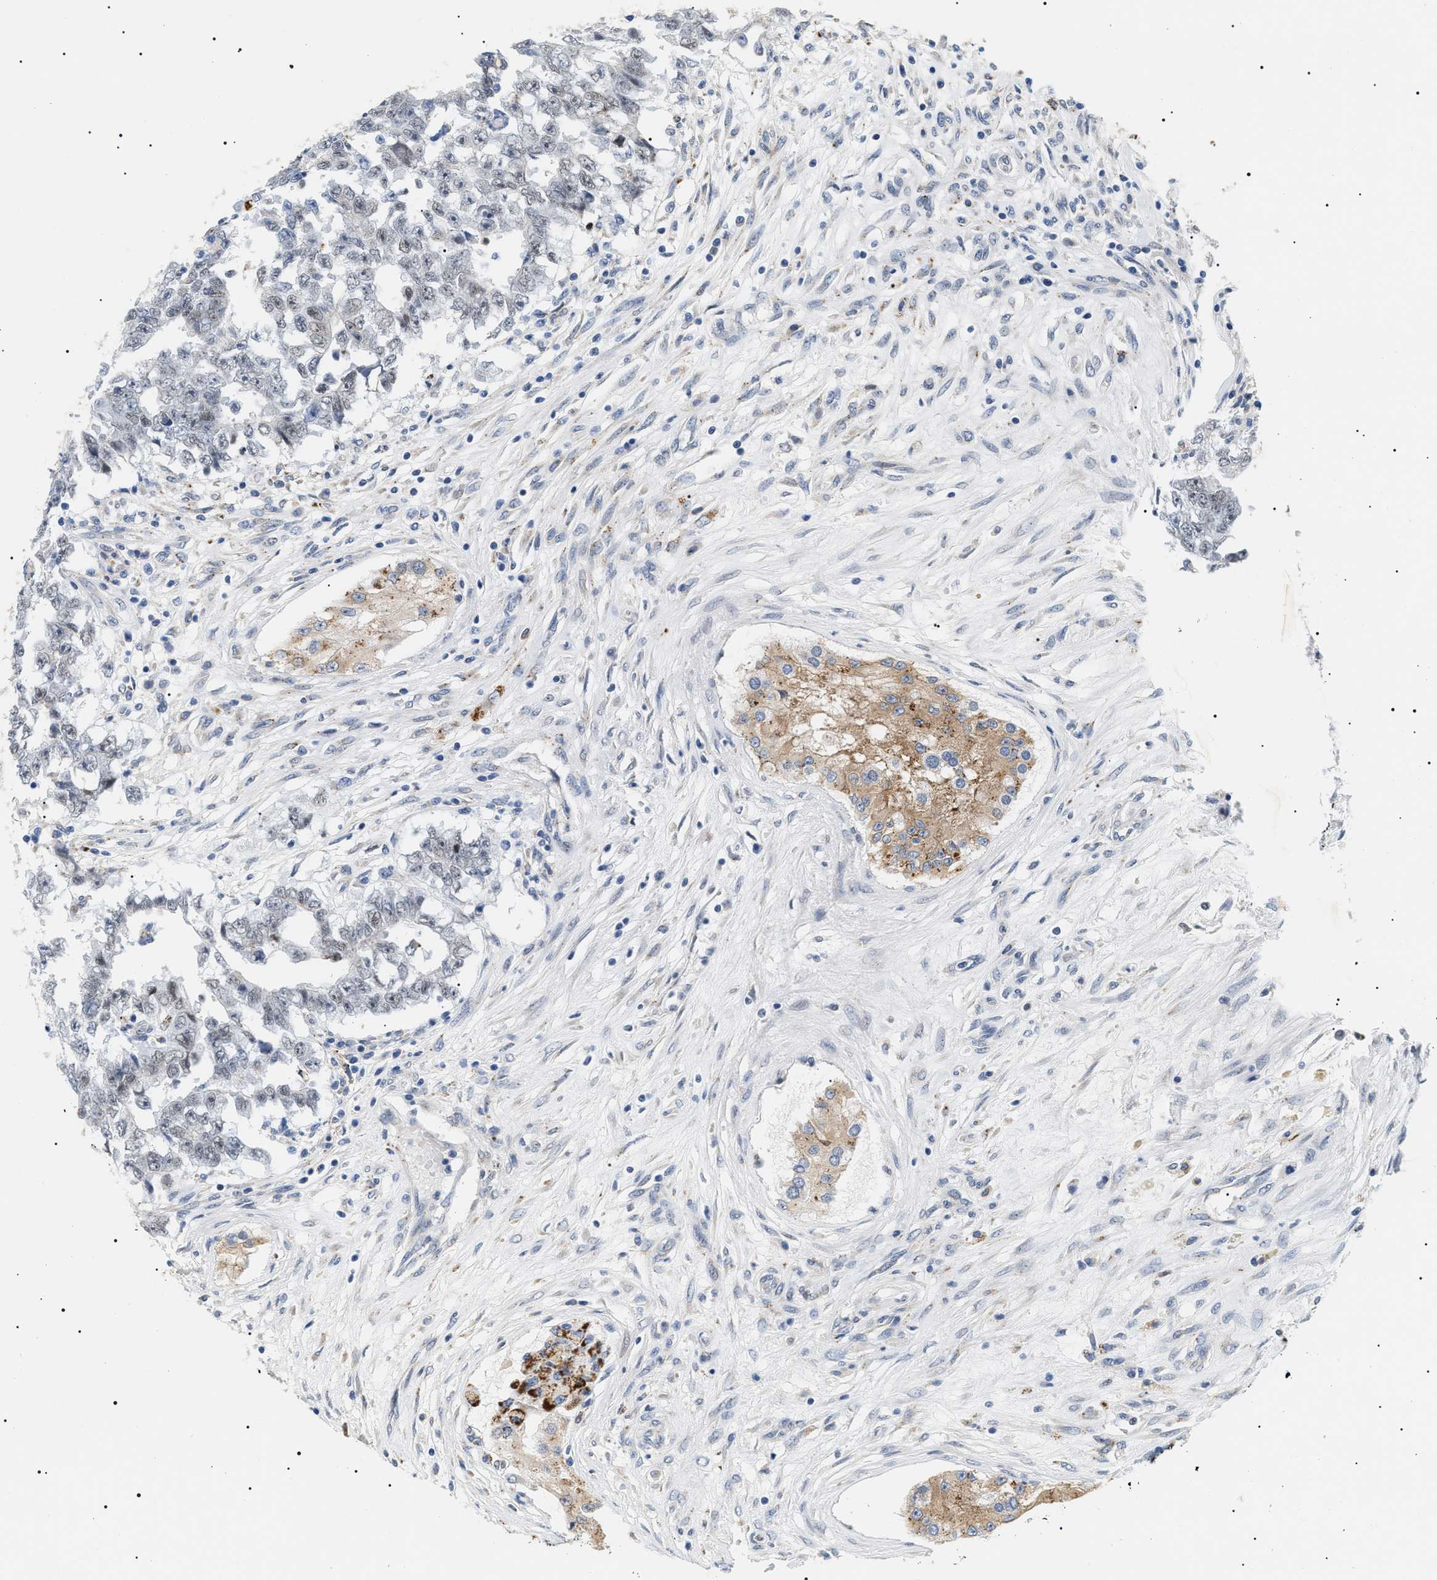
{"staining": {"intensity": "weak", "quantity": "<25%", "location": "nuclear"}, "tissue": "testis cancer", "cell_type": "Tumor cells", "image_type": "cancer", "snomed": [{"axis": "morphology", "description": "Carcinoma, Embryonal, NOS"}, {"axis": "topography", "description": "Testis"}], "caption": "A high-resolution photomicrograph shows IHC staining of testis cancer, which exhibits no significant staining in tumor cells. (DAB (3,3'-diaminobenzidine) immunohistochemistry (IHC) visualized using brightfield microscopy, high magnification).", "gene": "HSD17B11", "patient": {"sex": "male", "age": 25}}